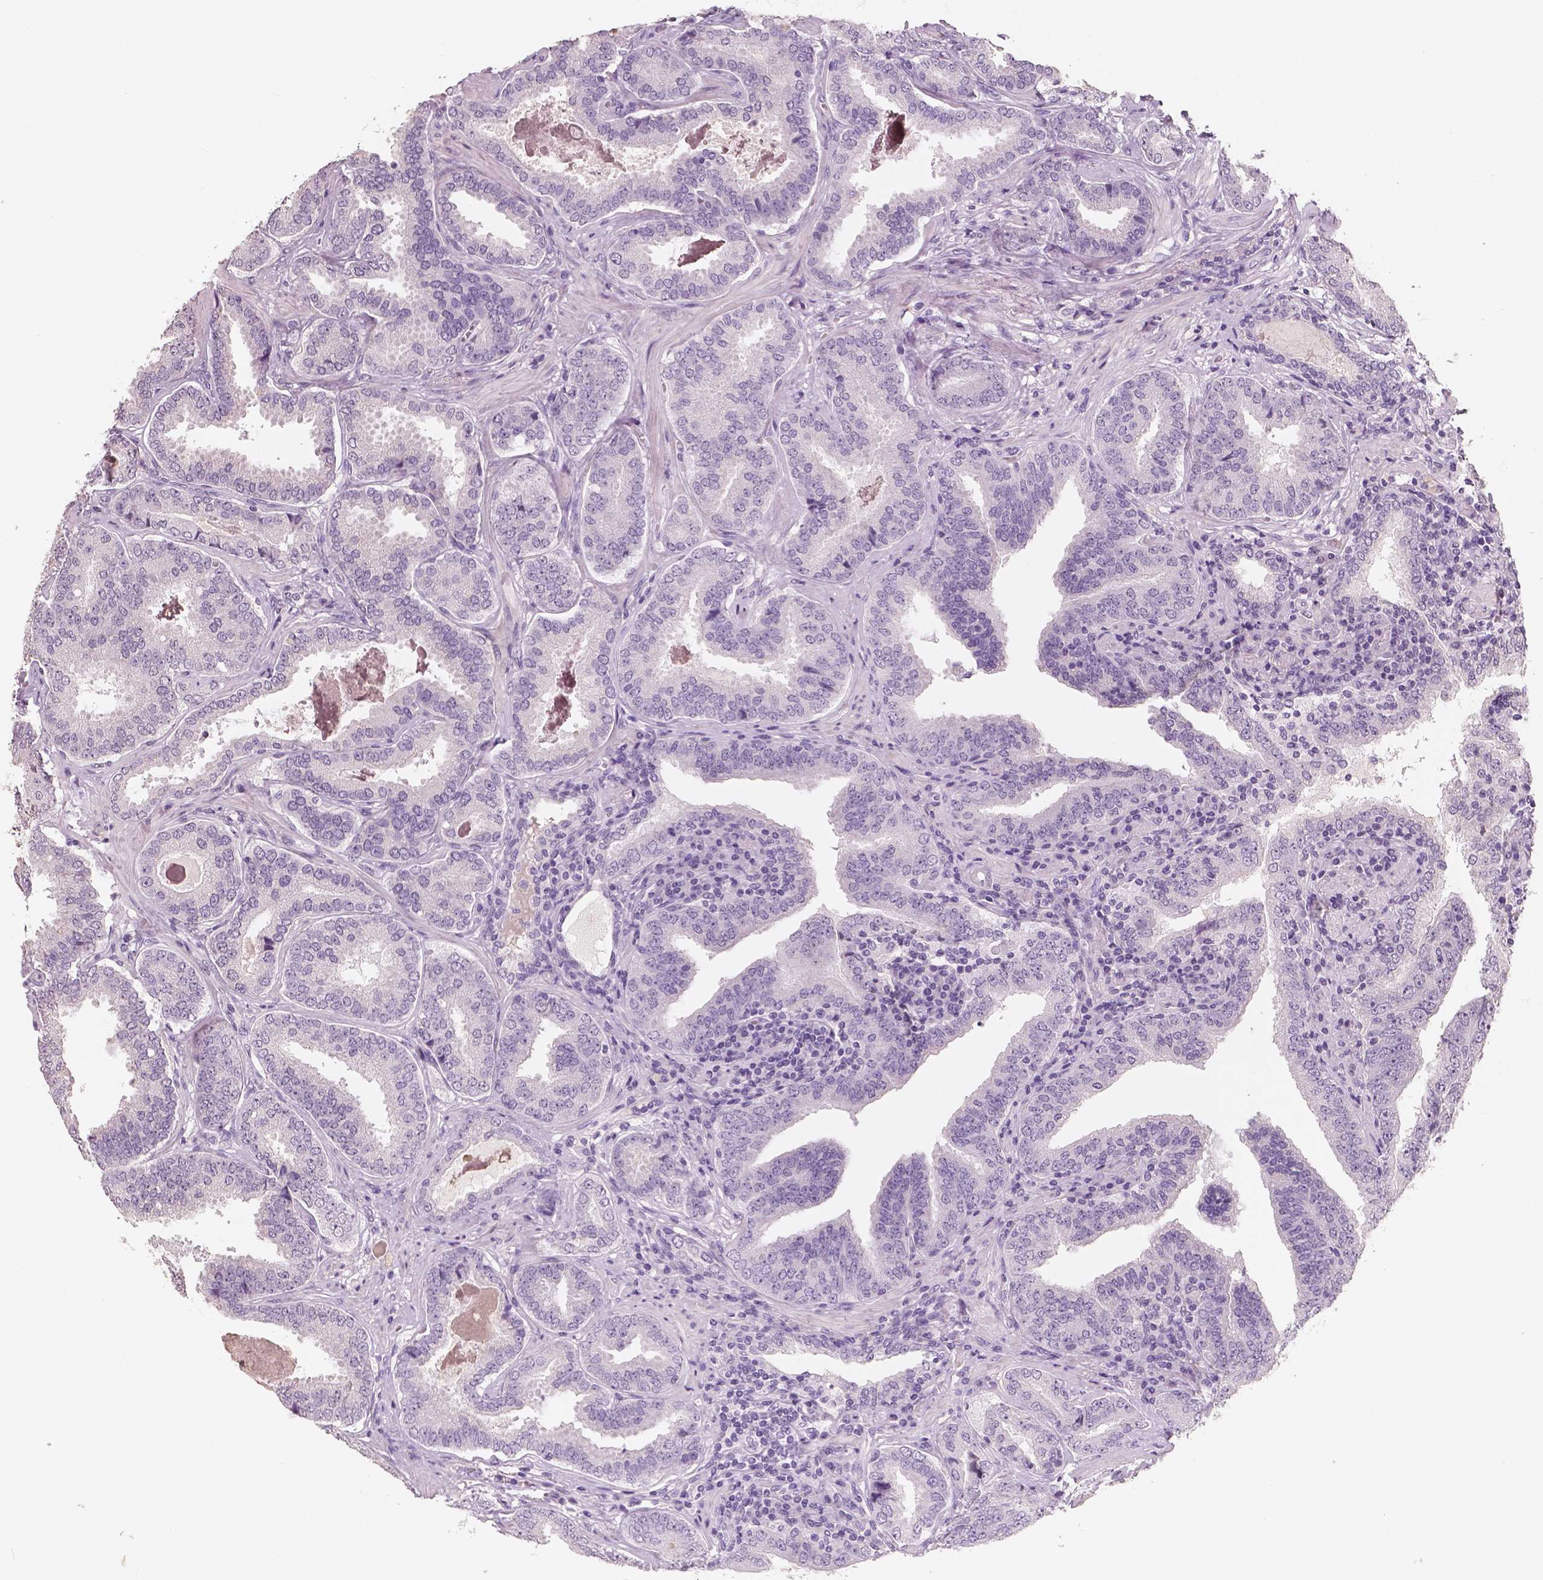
{"staining": {"intensity": "negative", "quantity": "none", "location": "none"}, "tissue": "prostate cancer", "cell_type": "Tumor cells", "image_type": "cancer", "snomed": [{"axis": "morphology", "description": "Adenocarcinoma, NOS"}, {"axis": "topography", "description": "Prostate"}], "caption": "Immunohistochemical staining of prostate adenocarcinoma exhibits no significant staining in tumor cells.", "gene": "NECAB1", "patient": {"sex": "male", "age": 64}}